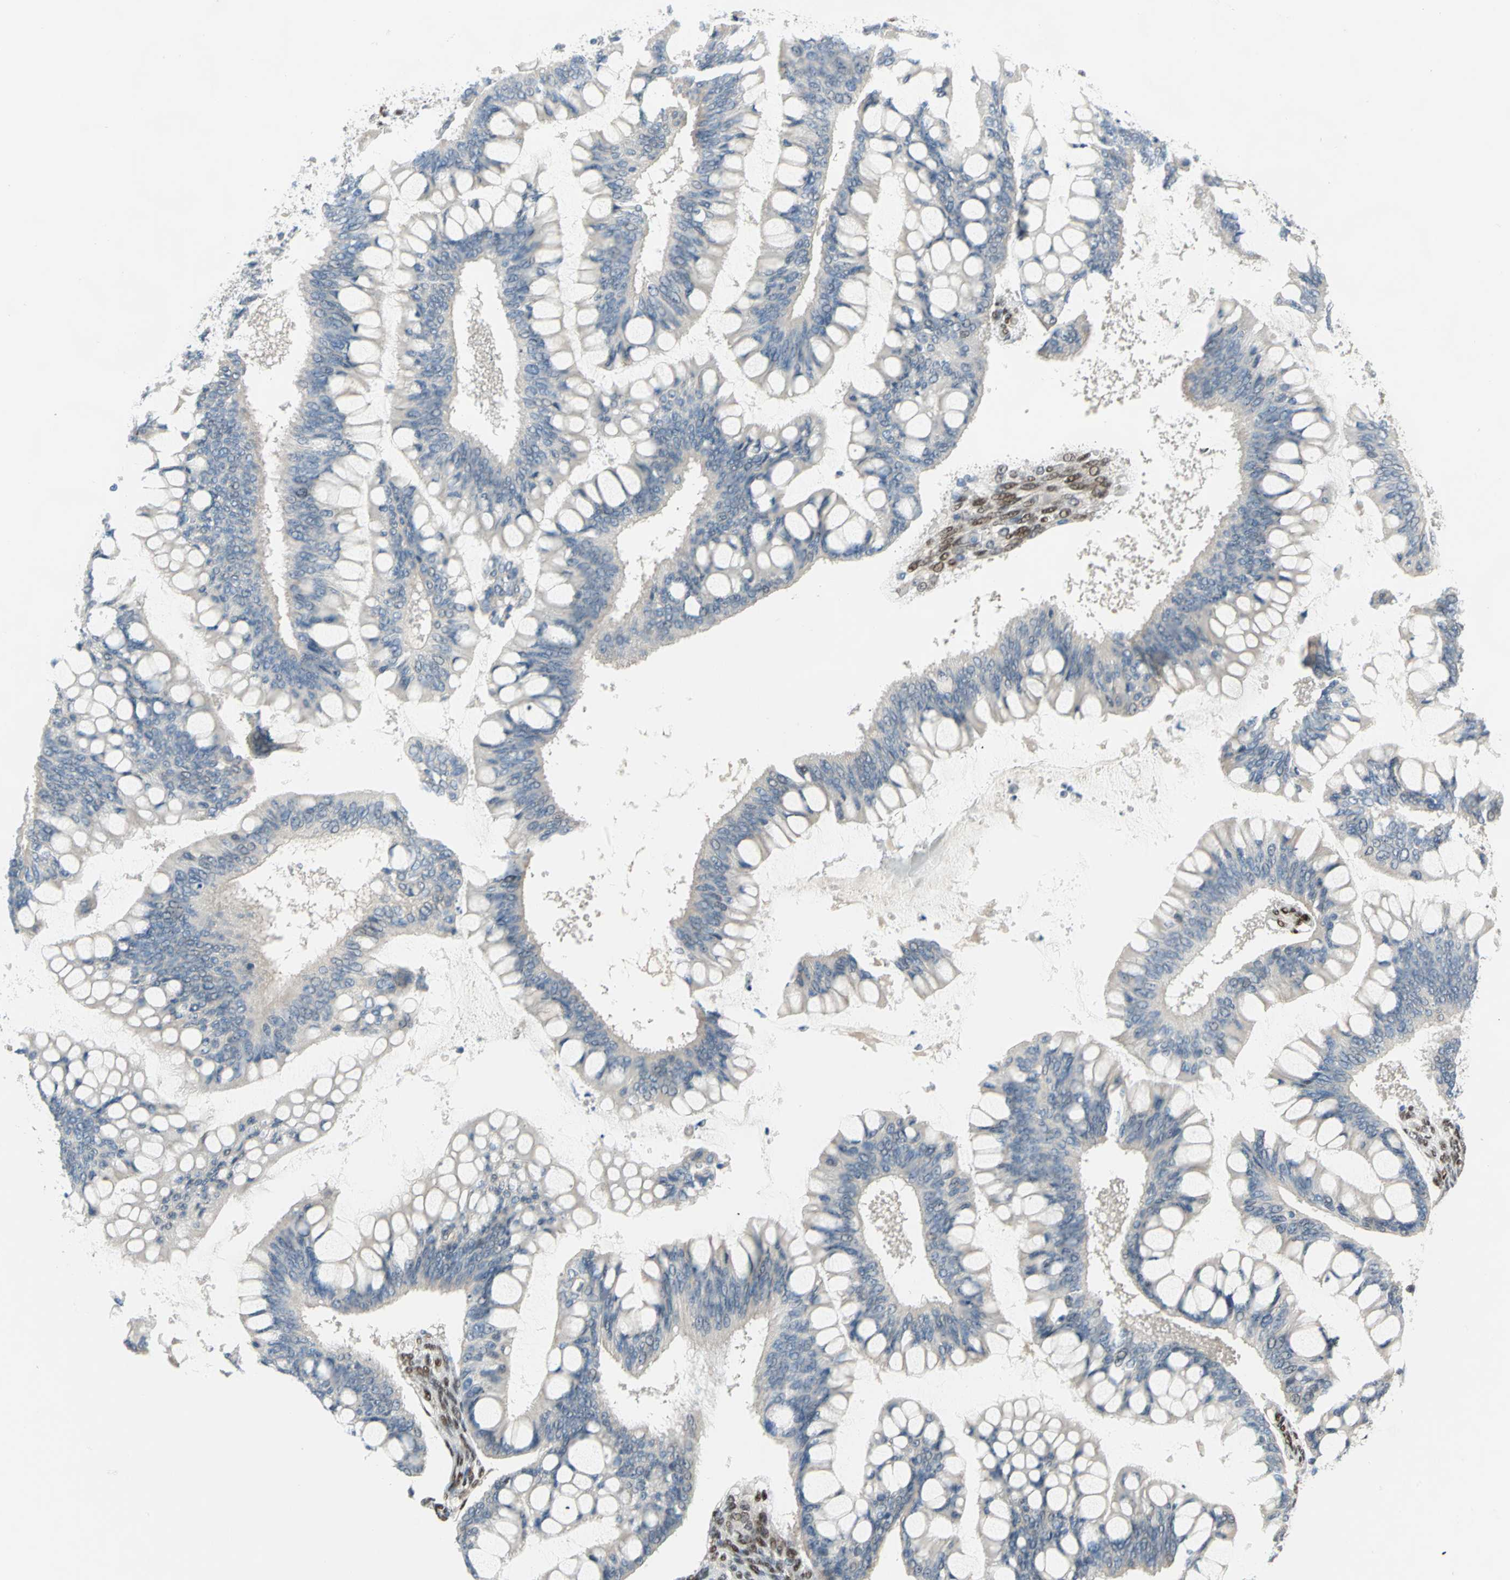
{"staining": {"intensity": "weak", "quantity": "<25%", "location": "cytoplasmic/membranous"}, "tissue": "ovarian cancer", "cell_type": "Tumor cells", "image_type": "cancer", "snomed": [{"axis": "morphology", "description": "Cystadenocarcinoma, mucinous, NOS"}, {"axis": "topography", "description": "Ovary"}], "caption": "Immunohistochemistry of ovarian cancer (mucinous cystadenocarcinoma) shows no positivity in tumor cells.", "gene": "RBFOX2", "patient": {"sex": "female", "age": 73}}